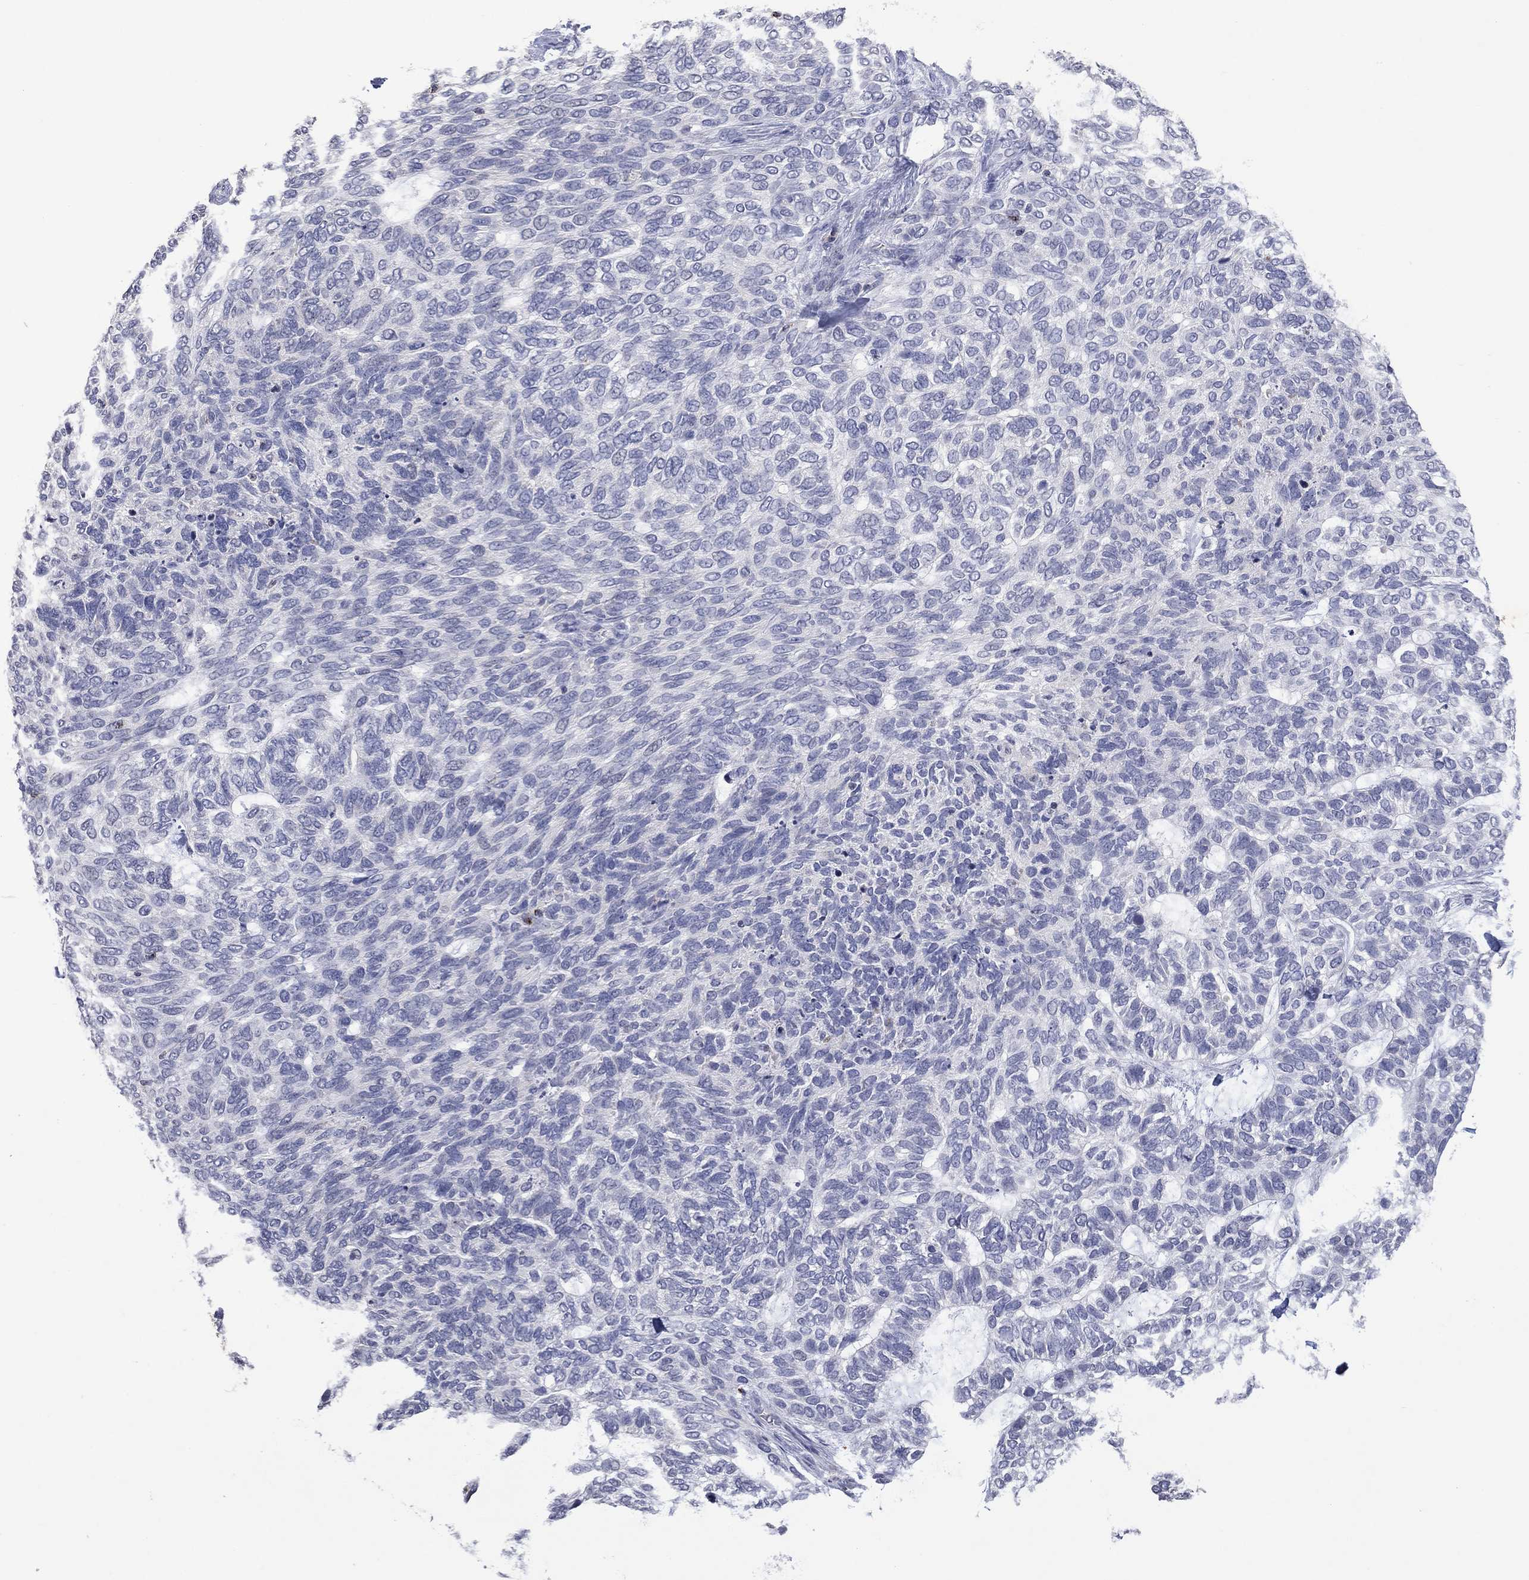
{"staining": {"intensity": "negative", "quantity": "none", "location": "none"}, "tissue": "skin cancer", "cell_type": "Tumor cells", "image_type": "cancer", "snomed": [{"axis": "morphology", "description": "Basal cell carcinoma"}, {"axis": "topography", "description": "Skin"}], "caption": "Basal cell carcinoma (skin) stained for a protein using immunohistochemistry (IHC) displays no staining tumor cells.", "gene": "CCL5", "patient": {"sex": "female", "age": 65}}